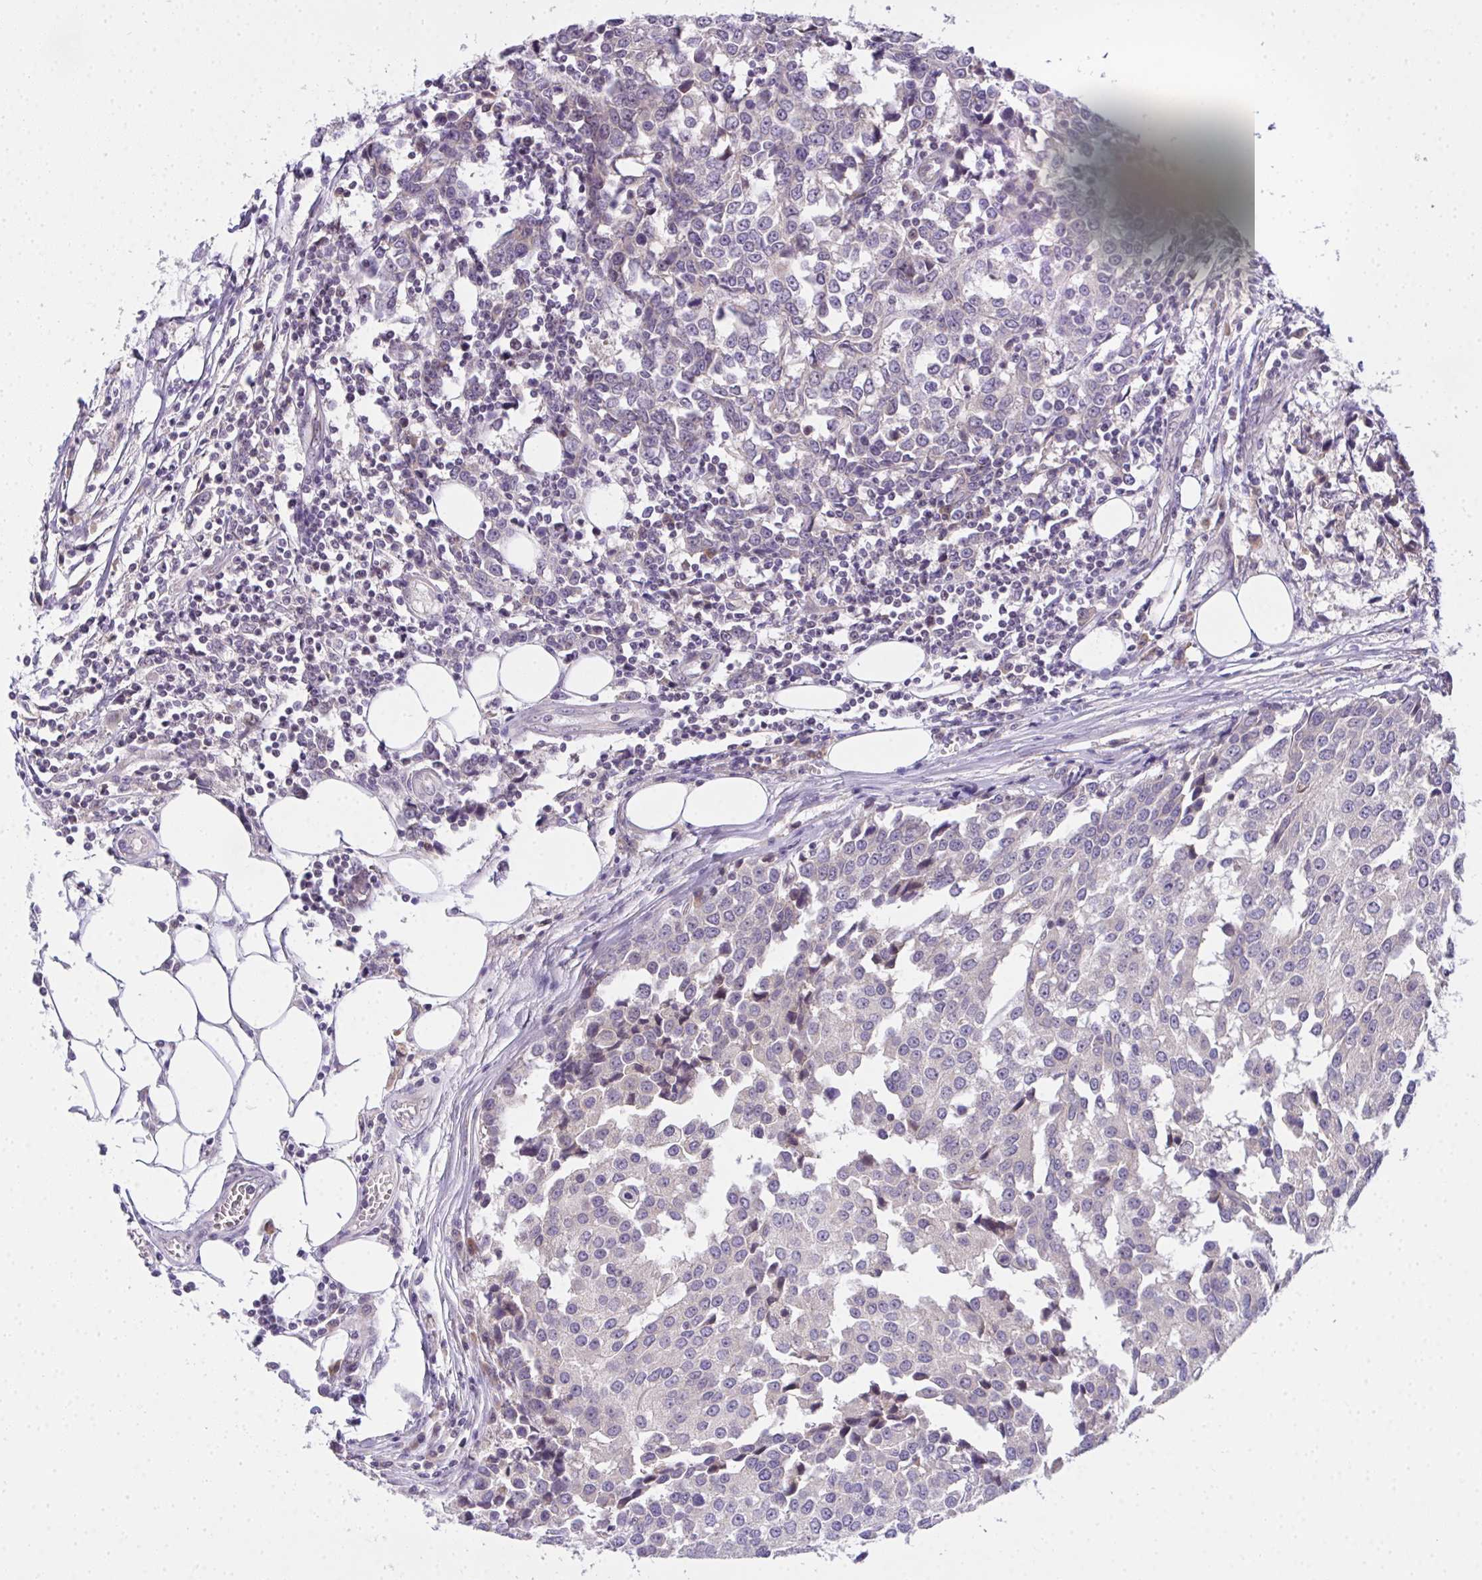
{"staining": {"intensity": "negative", "quantity": "none", "location": "none"}, "tissue": "breast cancer", "cell_type": "Tumor cells", "image_type": "cancer", "snomed": [{"axis": "morphology", "description": "Duct carcinoma"}, {"axis": "topography", "description": "Breast"}], "caption": "DAB immunohistochemical staining of human breast cancer (invasive ductal carcinoma) displays no significant expression in tumor cells.", "gene": "NT5C1A", "patient": {"sex": "female", "age": 80}}